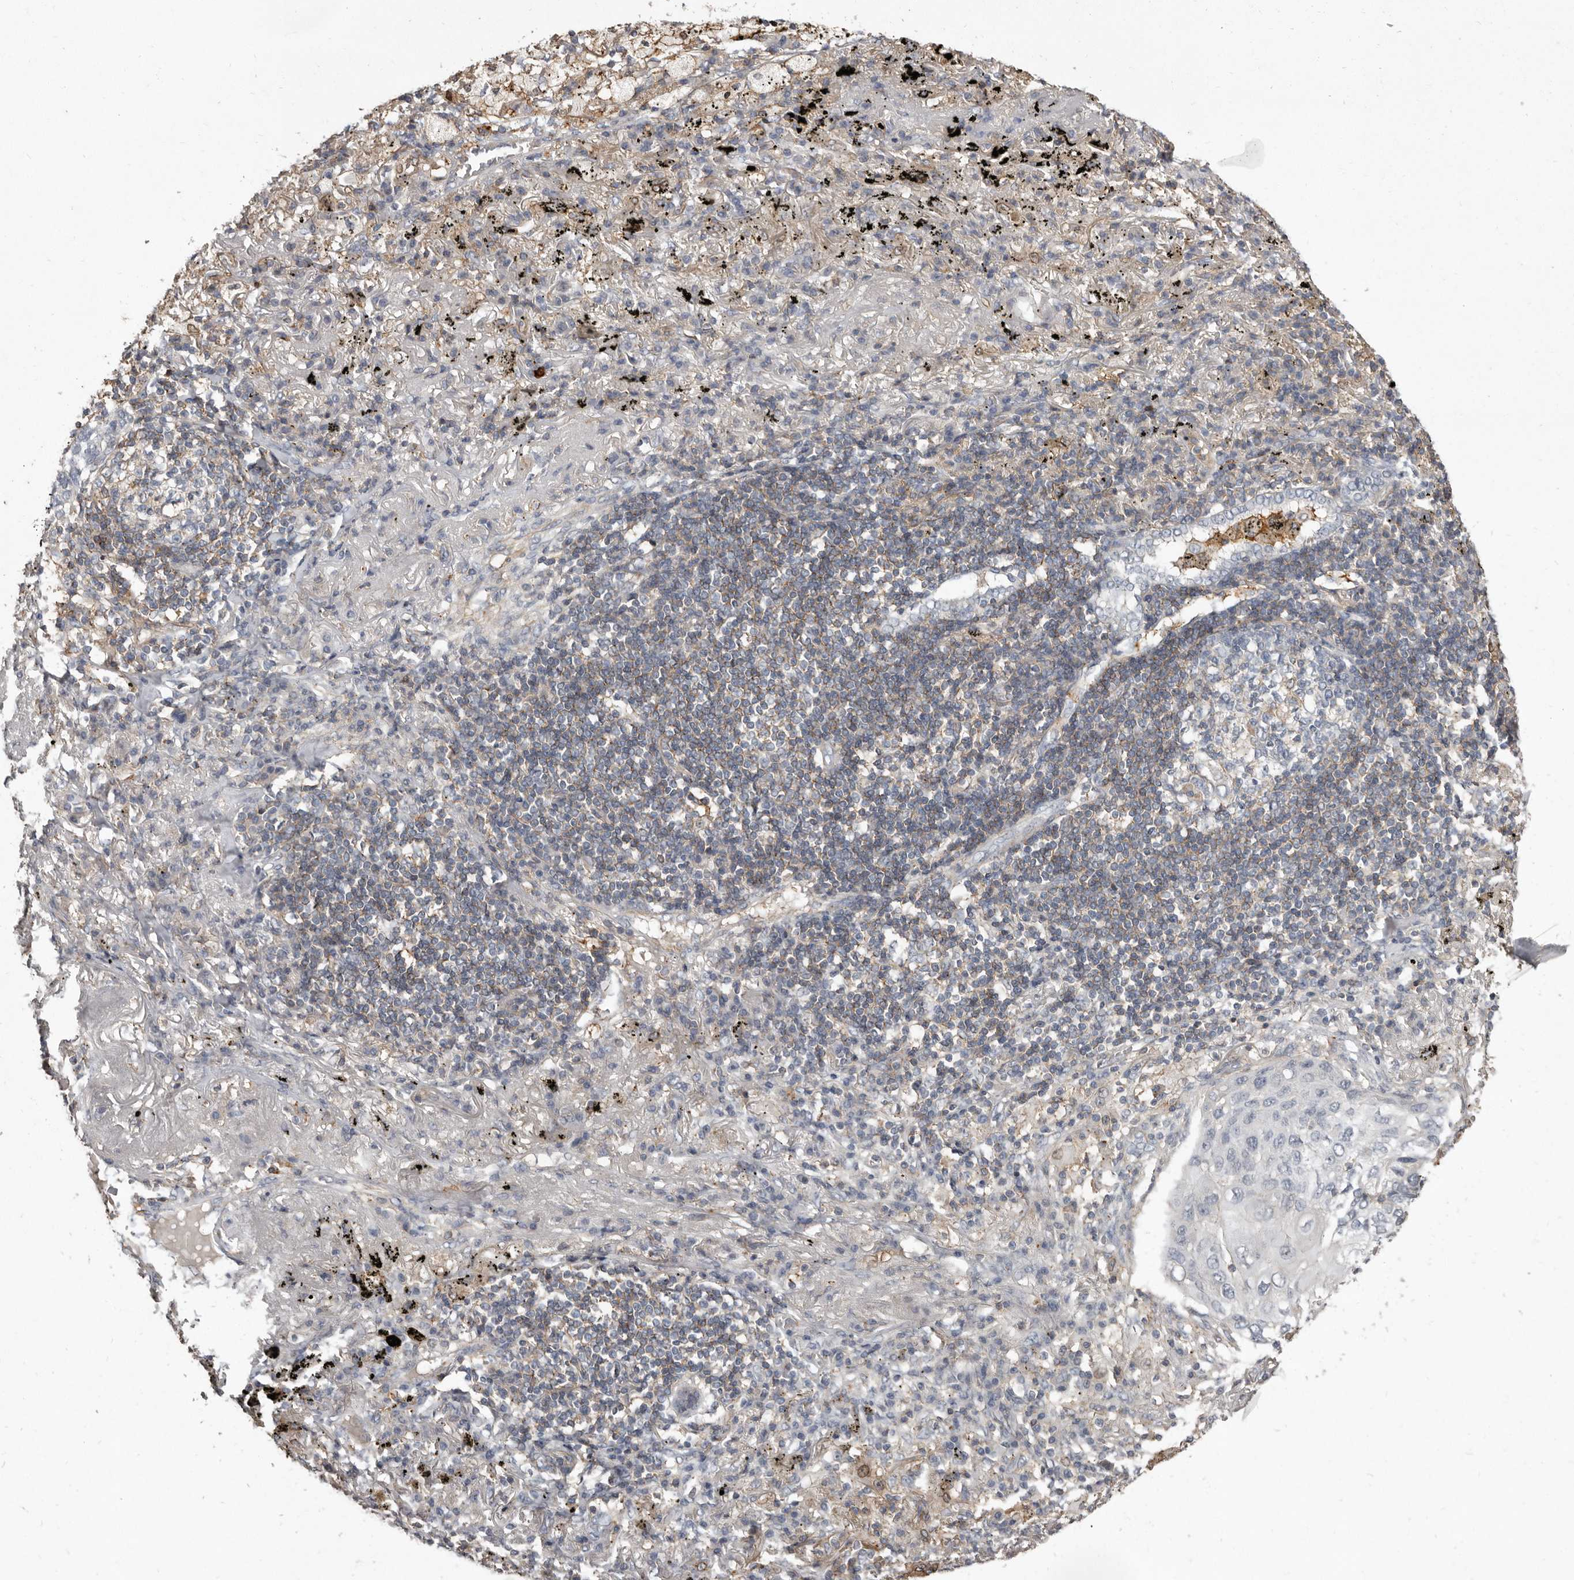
{"staining": {"intensity": "negative", "quantity": "none", "location": "none"}, "tissue": "lung cancer", "cell_type": "Tumor cells", "image_type": "cancer", "snomed": [{"axis": "morphology", "description": "Squamous cell carcinoma, NOS"}, {"axis": "topography", "description": "Lung"}], "caption": "Immunohistochemistry (IHC) histopathology image of human lung cancer (squamous cell carcinoma) stained for a protein (brown), which displays no positivity in tumor cells.", "gene": "KIF26B", "patient": {"sex": "female", "age": 63}}